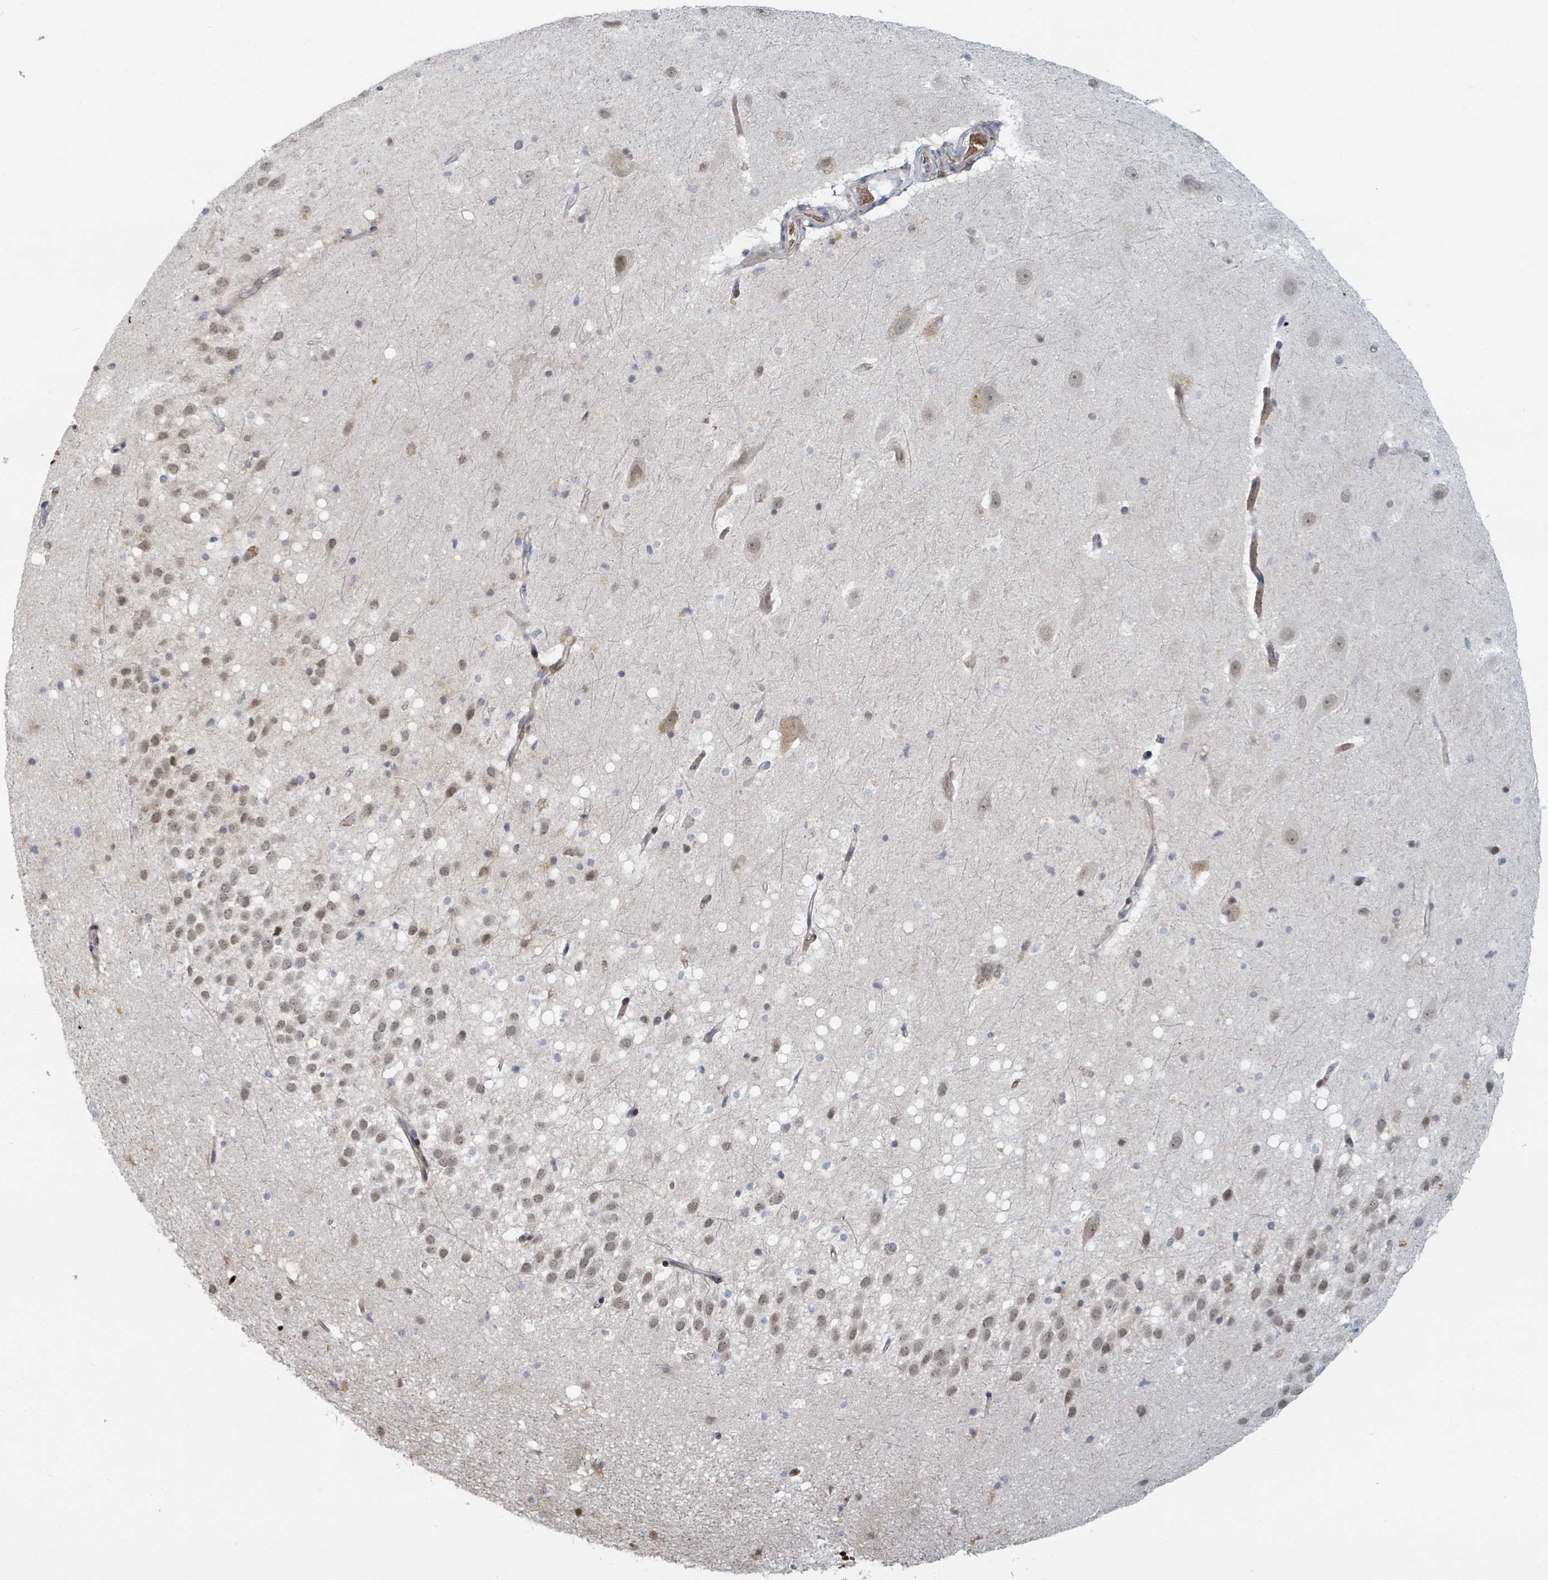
{"staining": {"intensity": "negative", "quantity": "none", "location": "none"}, "tissue": "hippocampus", "cell_type": "Glial cells", "image_type": "normal", "snomed": [{"axis": "morphology", "description": "Normal tissue, NOS"}, {"axis": "topography", "description": "Hippocampus"}], "caption": "IHC of normal hippocampus demonstrates no positivity in glial cells. The staining was performed using DAB (3,3'-diaminobenzidine) to visualize the protein expression in brown, while the nuclei were stained in blue with hematoxylin (Magnification: 20x).", "gene": "TRPC4AP", "patient": {"sex": "male", "age": 37}}